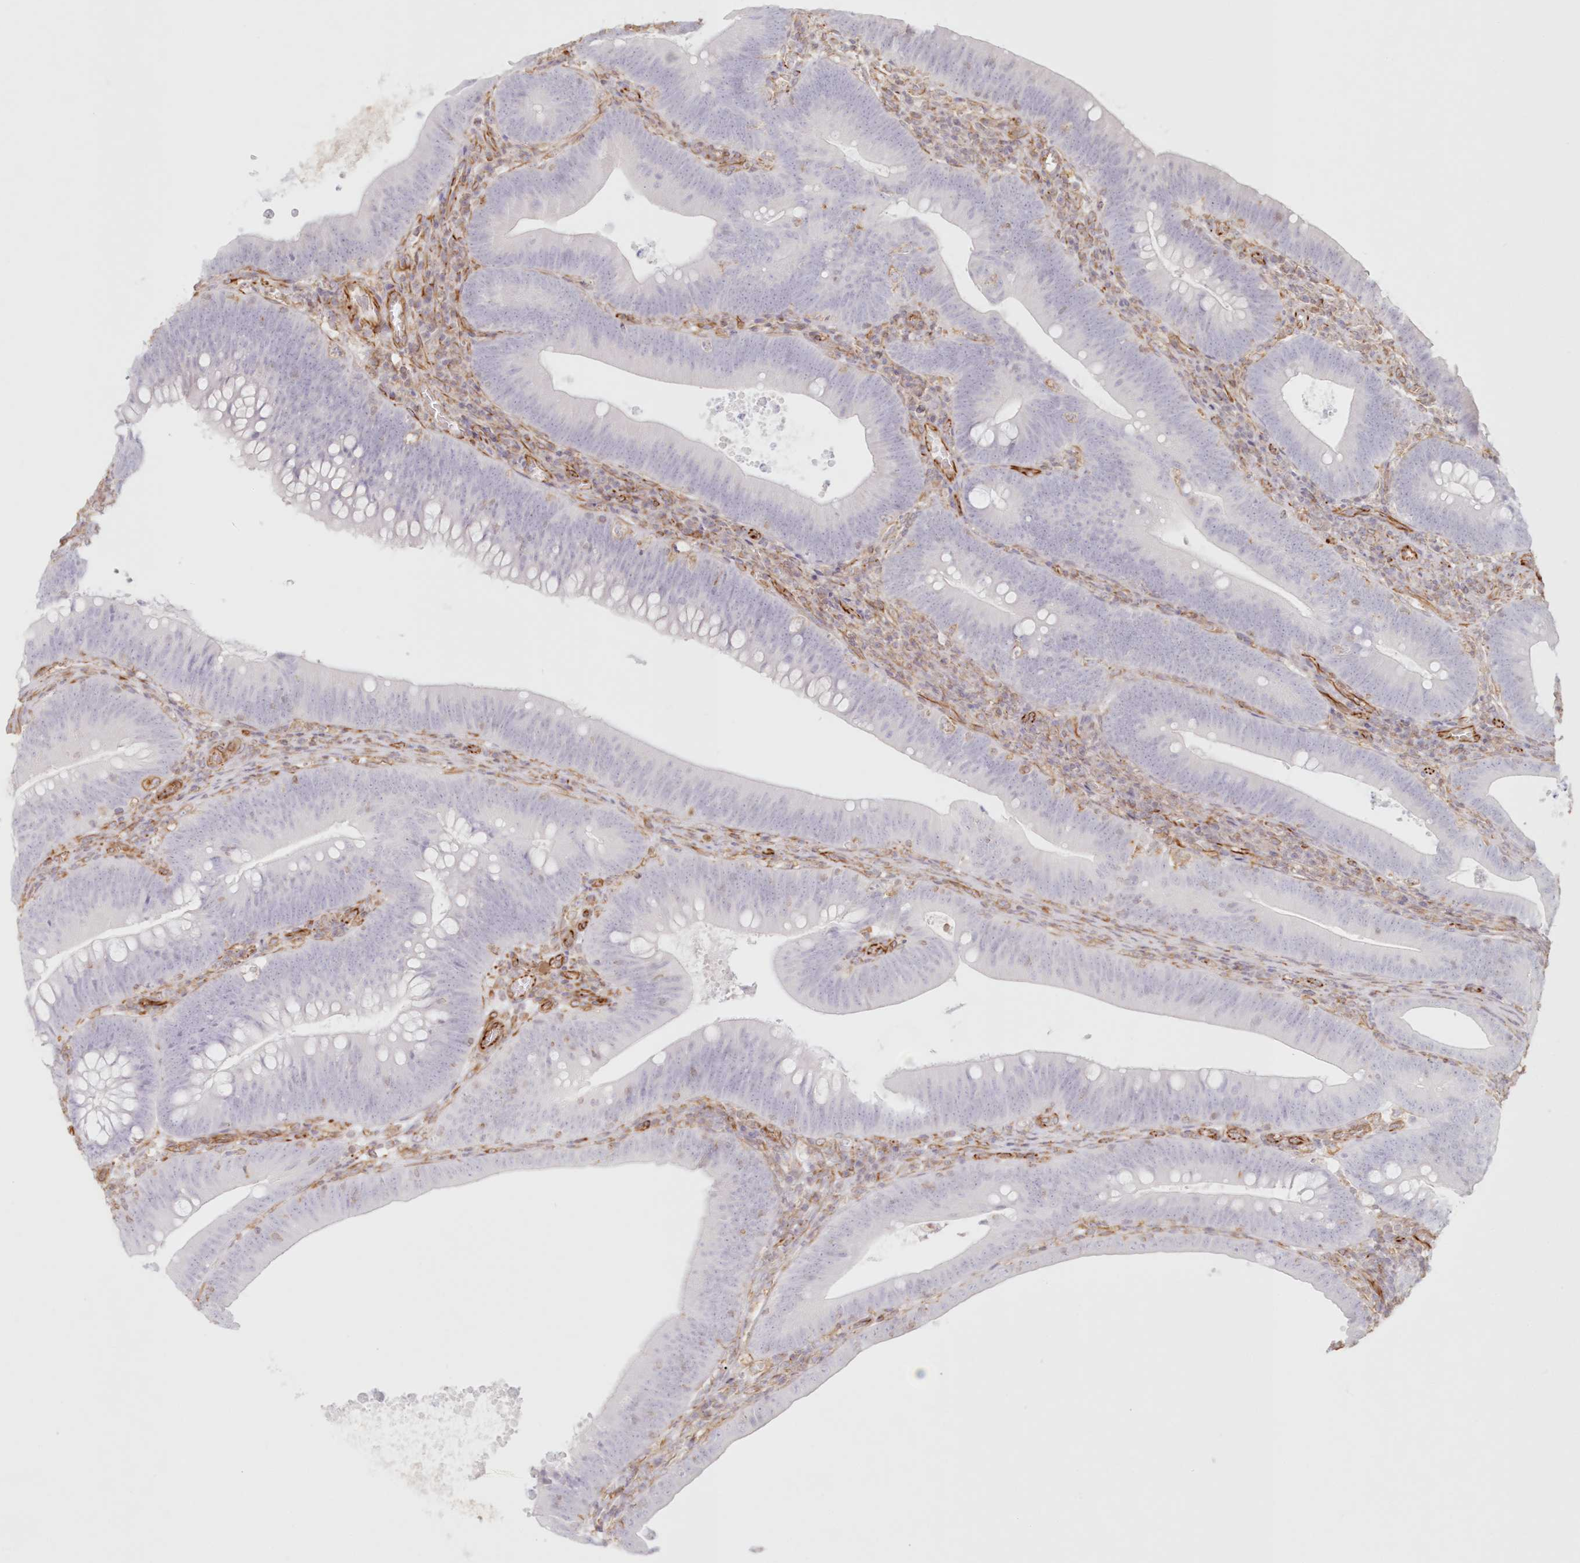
{"staining": {"intensity": "negative", "quantity": "none", "location": "none"}, "tissue": "colorectal cancer", "cell_type": "Tumor cells", "image_type": "cancer", "snomed": [{"axis": "morphology", "description": "Normal tissue, NOS"}, {"axis": "topography", "description": "Colon"}], "caption": "Human colorectal cancer stained for a protein using immunohistochemistry exhibits no staining in tumor cells.", "gene": "DMRTB1", "patient": {"sex": "female", "age": 82}}